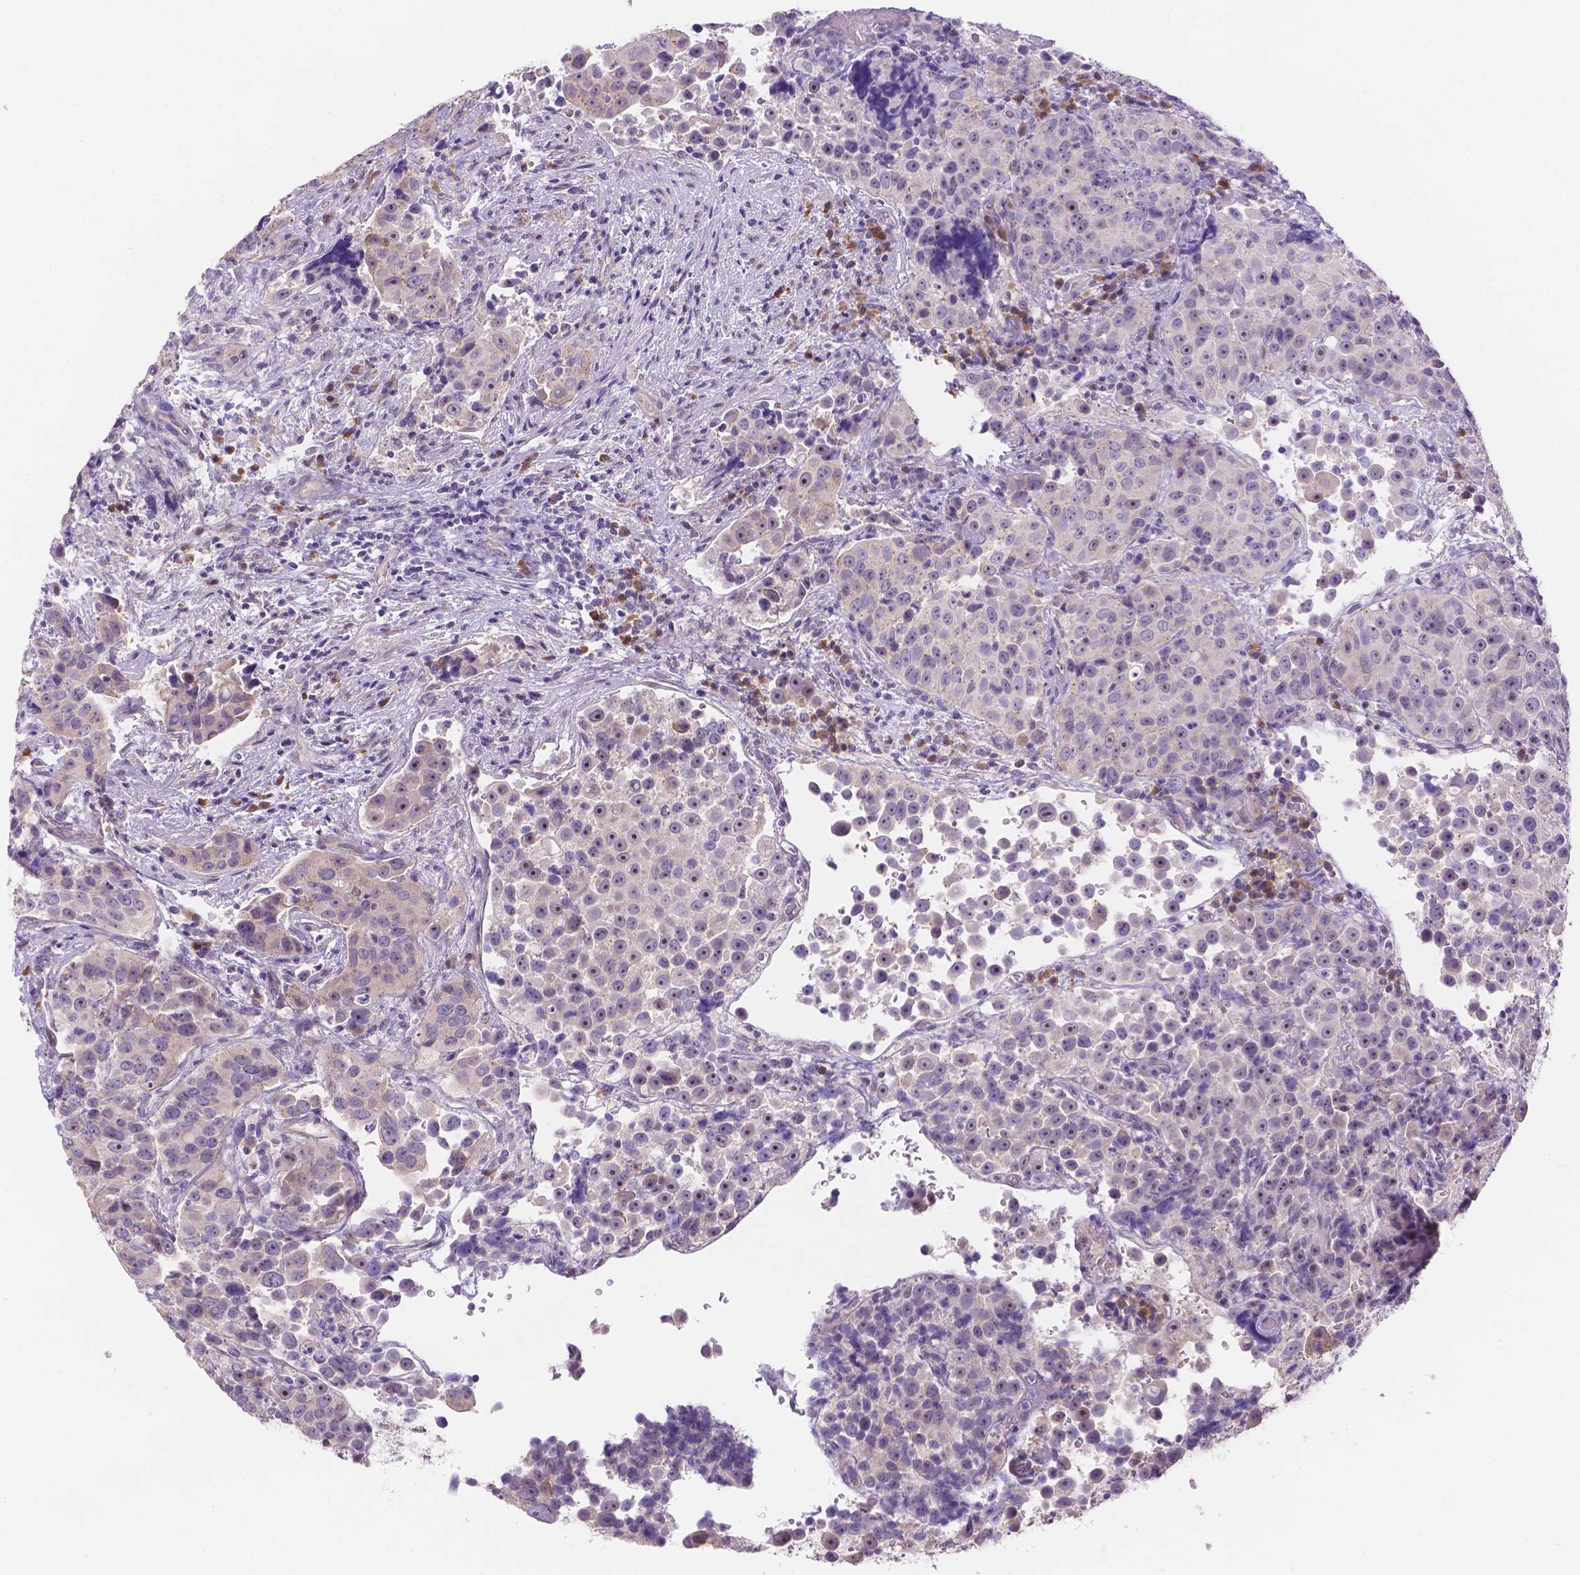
{"staining": {"intensity": "negative", "quantity": "none", "location": "none"}, "tissue": "urothelial cancer", "cell_type": "Tumor cells", "image_type": "cancer", "snomed": [{"axis": "morphology", "description": "Urothelial carcinoma, NOS"}, {"axis": "topography", "description": "Urinary bladder"}], "caption": "Human transitional cell carcinoma stained for a protein using IHC shows no staining in tumor cells.", "gene": "CD96", "patient": {"sex": "male", "age": 52}}